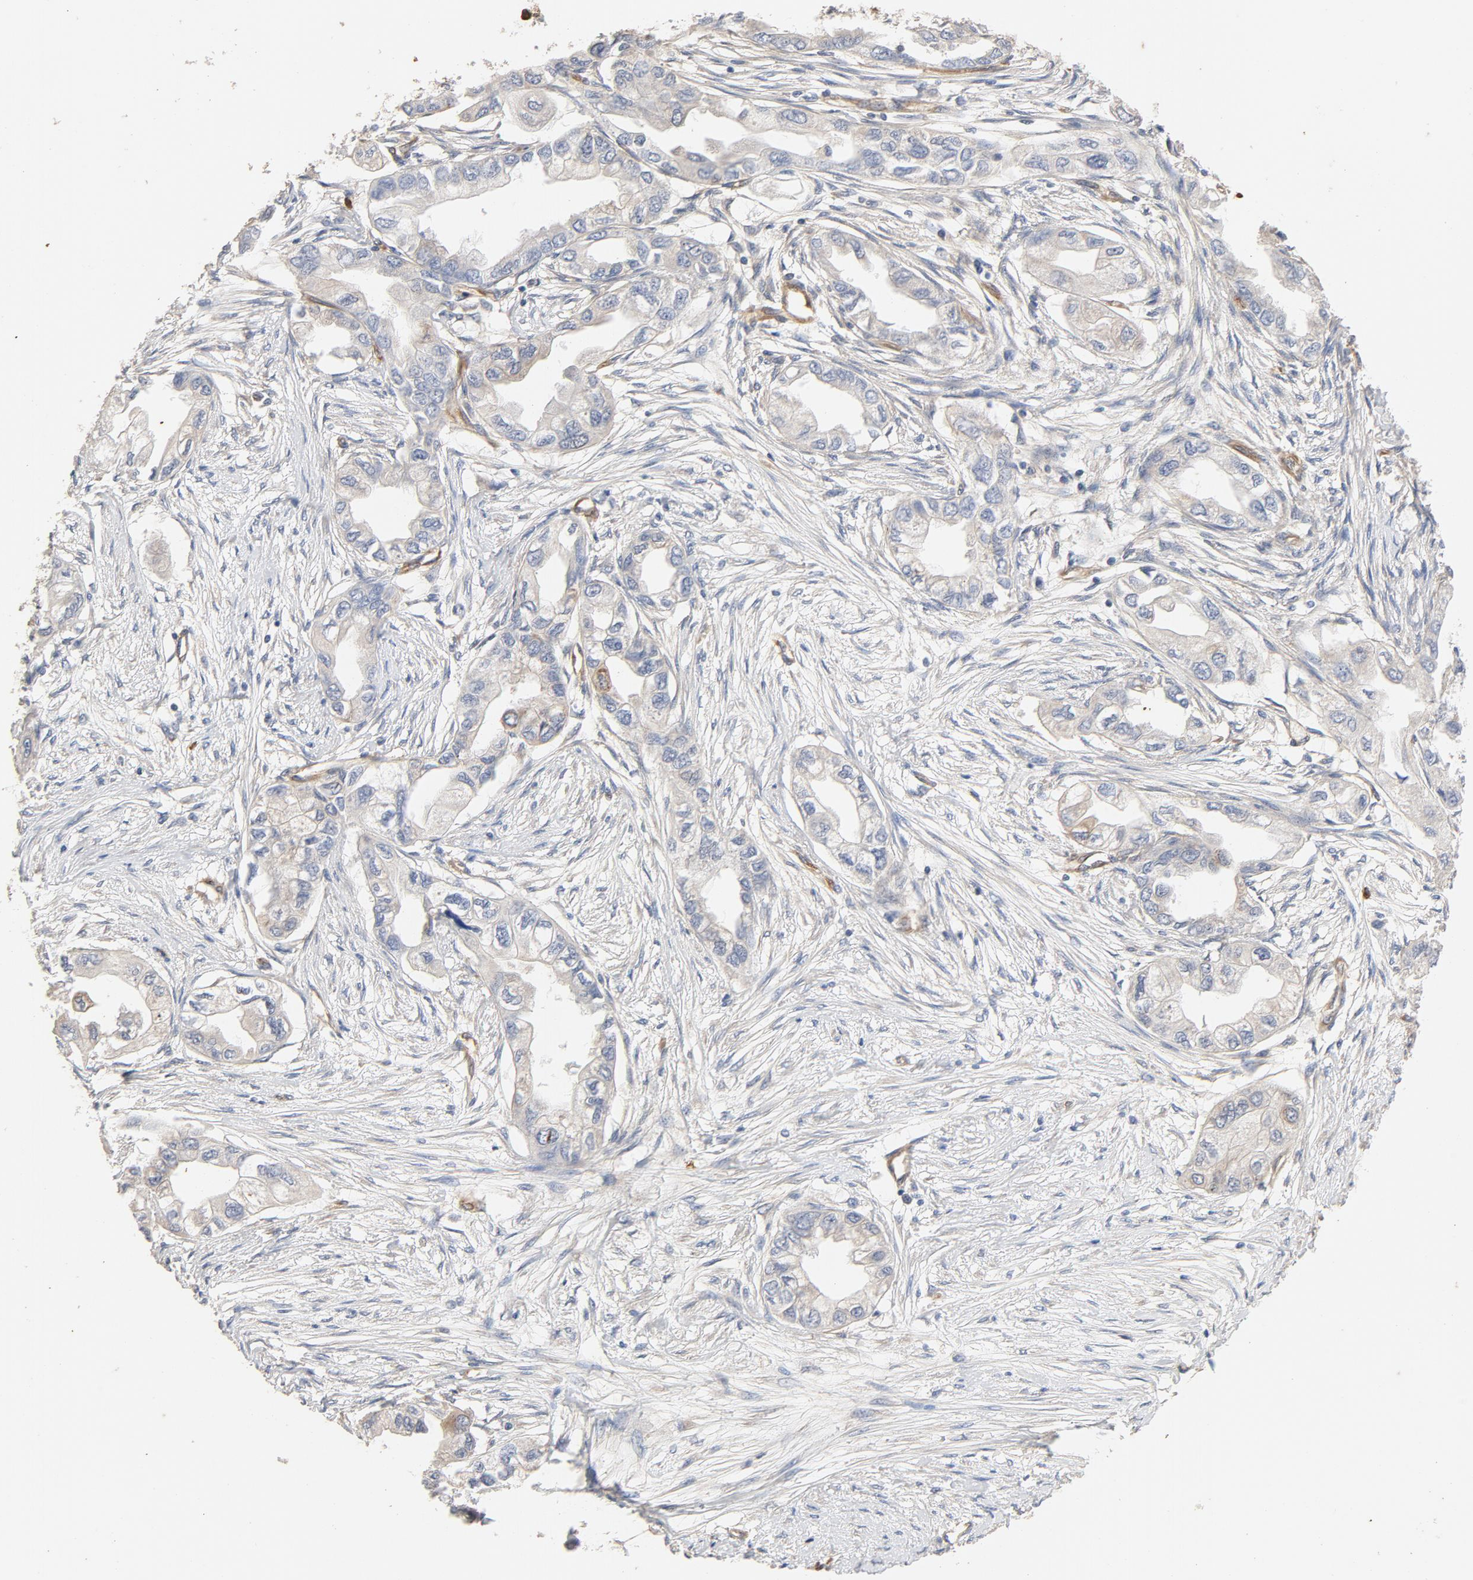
{"staining": {"intensity": "weak", "quantity": "25%-75%", "location": "cytoplasmic/membranous"}, "tissue": "endometrial cancer", "cell_type": "Tumor cells", "image_type": "cancer", "snomed": [{"axis": "morphology", "description": "Adenocarcinoma, NOS"}, {"axis": "topography", "description": "Endometrium"}], "caption": "There is low levels of weak cytoplasmic/membranous expression in tumor cells of adenocarcinoma (endometrial), as demonstrated by immunohistochemical staining (brown color).", "gene": "UBE2J1", "patient": {"sex": "female", "age": 67}}